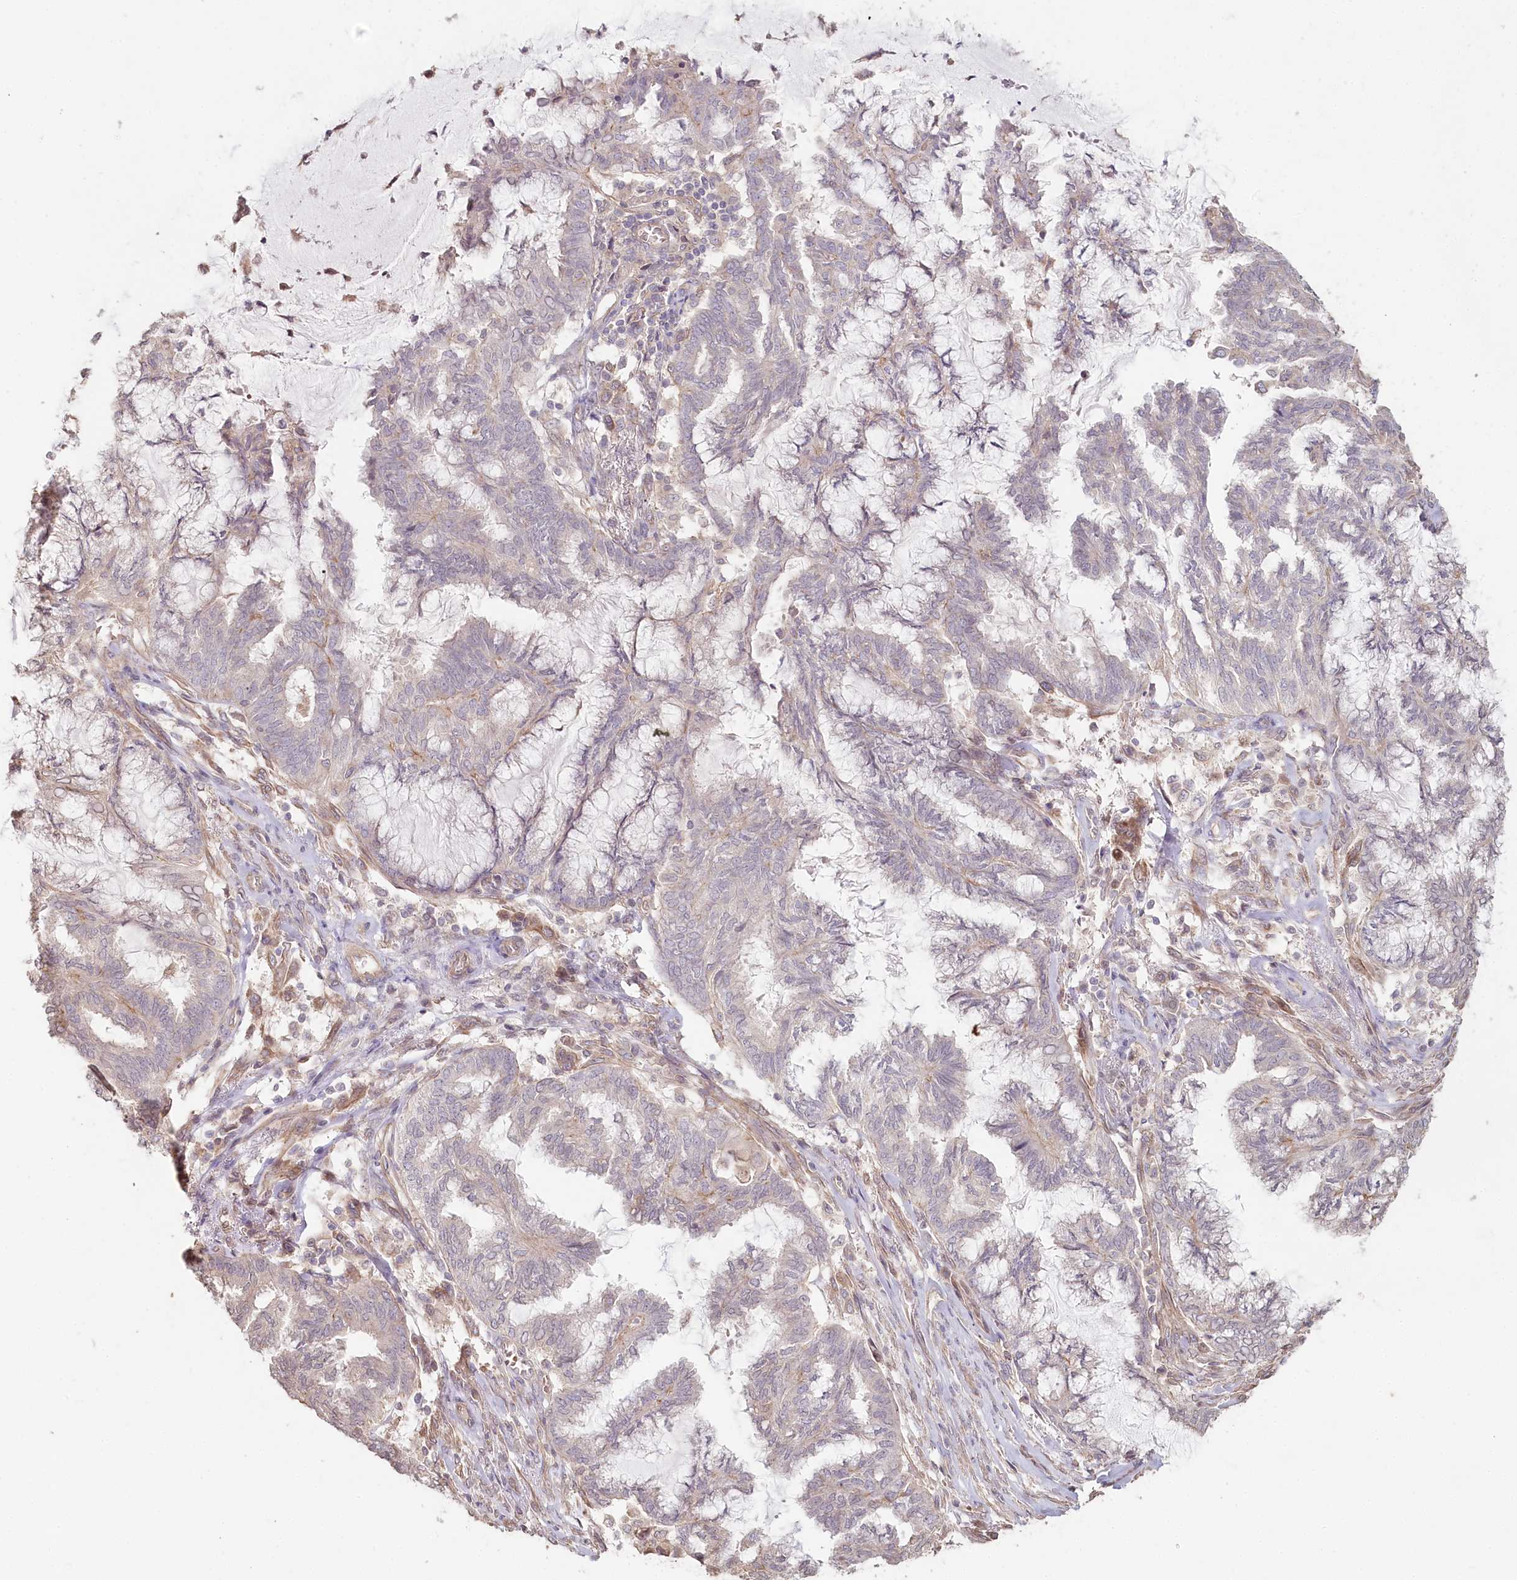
{"staining": {"intensity": "negative", "quantity": "none", "location": "none"}, "tissue": "endometrial cancer", "cell_type": "Tumor cells", "image_type": "cancer", "snomed": [{"axis": "morphology", "description": "Adenocarcinoma, NOS"}, {"axis": "topography", "description": "Endometrium"}], "caption": "The histopathology image exhibits no significant expression in tumor cells of endometrial adenocarcinoma.", "gene": "TCHP", "patient": {"sex": "female", "age": 86}}